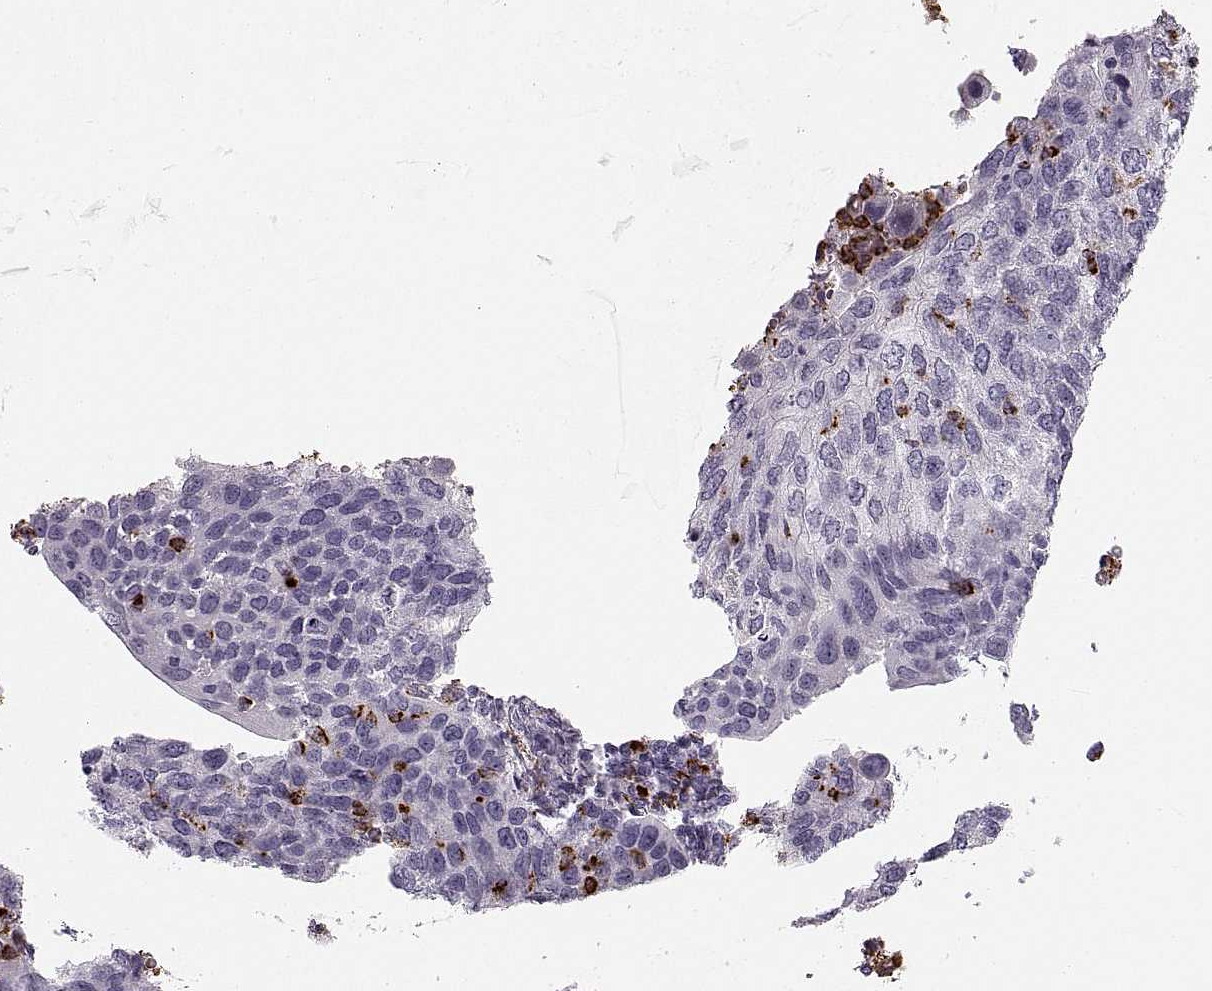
{"staining": {"intensity": "negative", "quantity": "none", "location": "none"}, "tissue": "cervical cancer", "cell_type": "Tumor cells", "image_type": "cancer", "snomed": [{"axis": "morphology", "description": "Squamous cell carcinoma, NOS"}, {"axis": "topography", "description": "Cervix"}], "caption": "Protein analysis of cervical squamous cell carcinoma exhibits no significant positivity in tumor cells. (Brightfield microscopy of DAB immunohistochemistry (IHC) at high magnification).", "gene": "MILR1", "patient": {"sex": "female", "age": 54}}